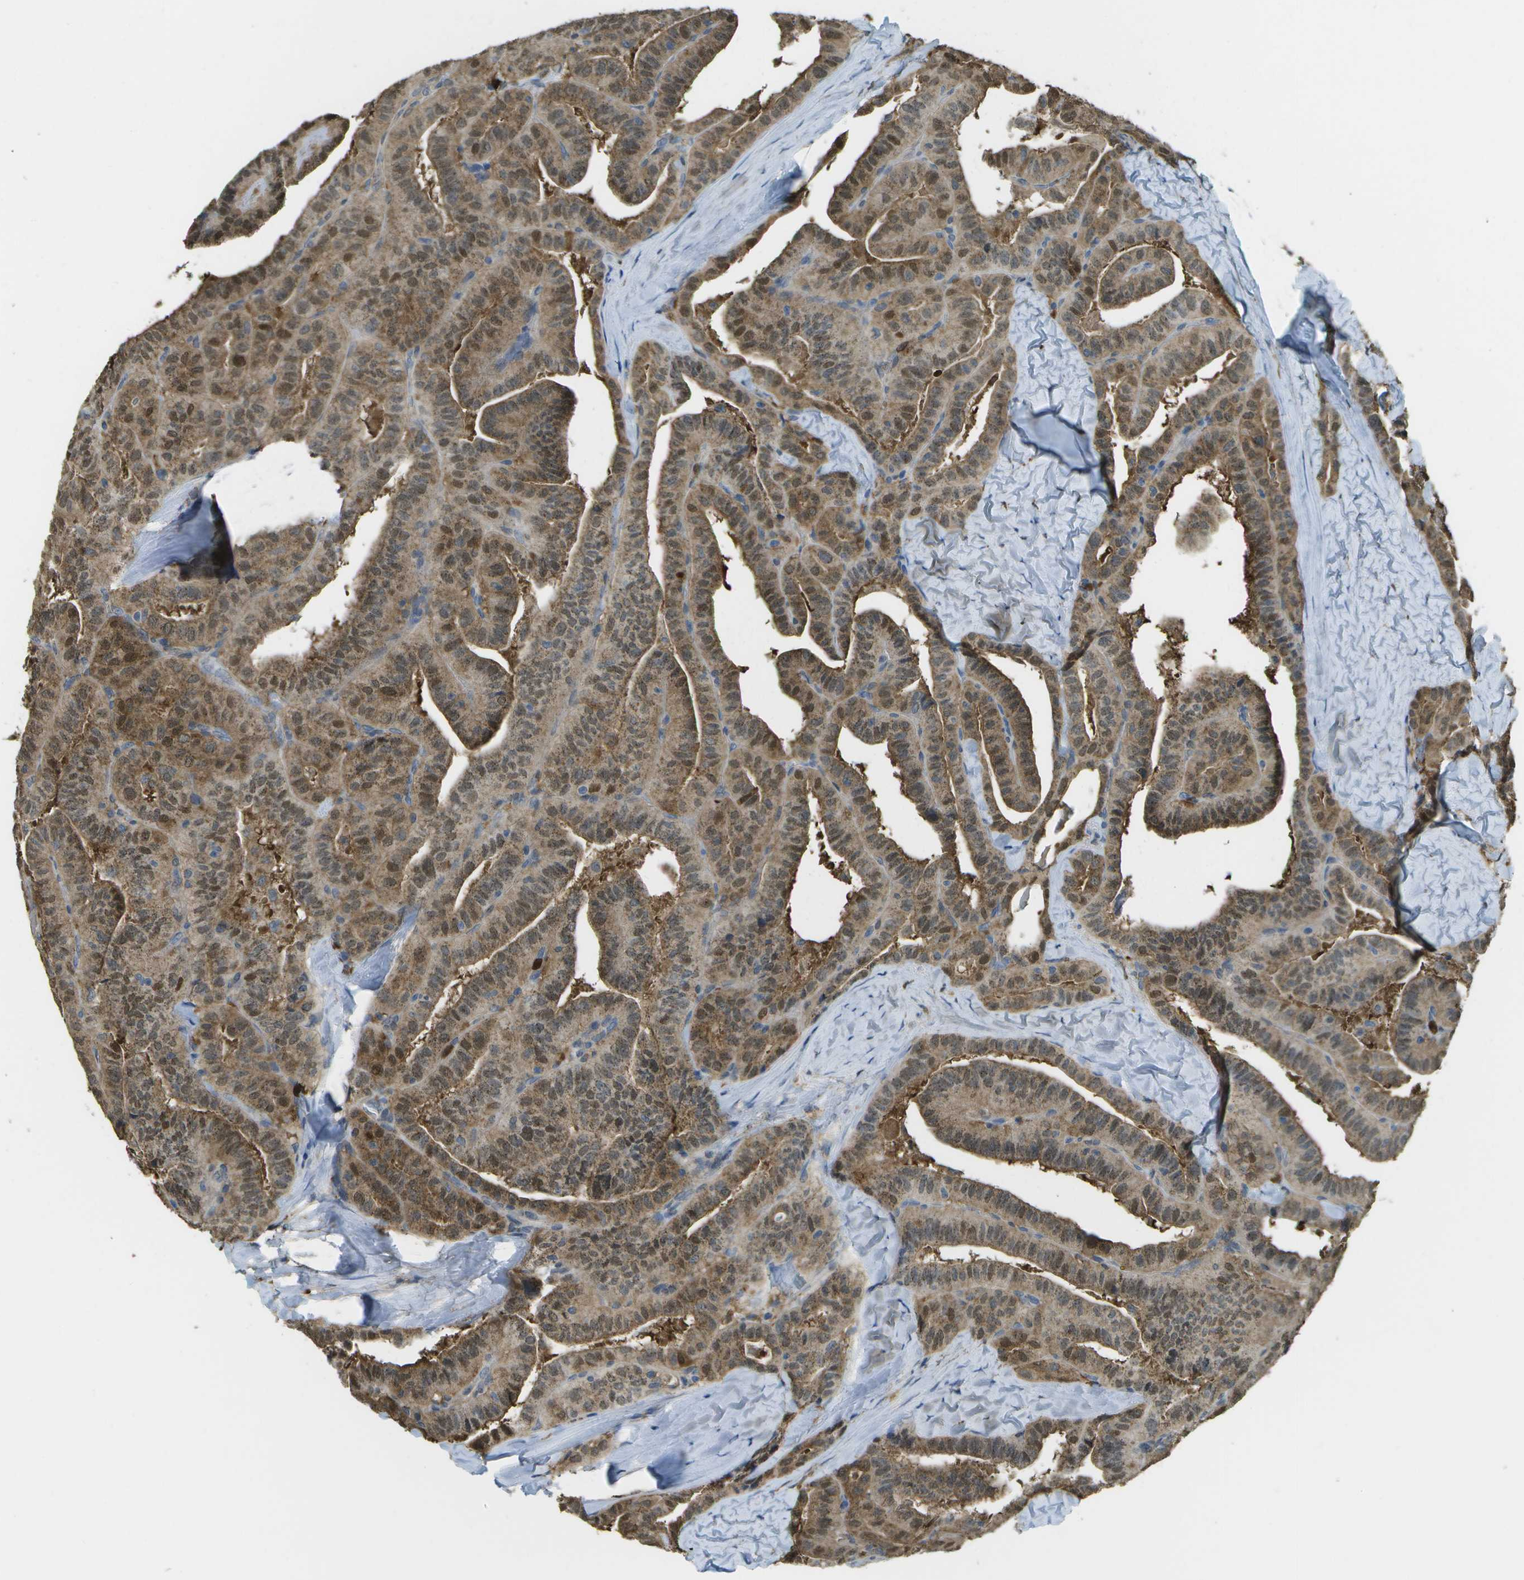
{"staining": {"intensity": "moderate", "quantity": ">75%", "location": "cytoplasmic/membranous"}, "tissue": "thyroid cancer", "cell_type": "Tumor cells", "image_type": "cancer", "snomed": [{"axis": "morphology", "description": "Papillary adenocarcinoma, NOS"}, {"axis": "topography", "description": "Thyroid gland"}], "caption": "Immunohistochemistry micrograph of human thyroid cancer (papillary adenocarcinoma) stained for a protein (brown), which demonstrates medium levels of moderate cytoplasmic/membranous expression in about >75% of tumor cells.", "gene": "CACHD1", "patient": {"sex": "male", "age": 77}}